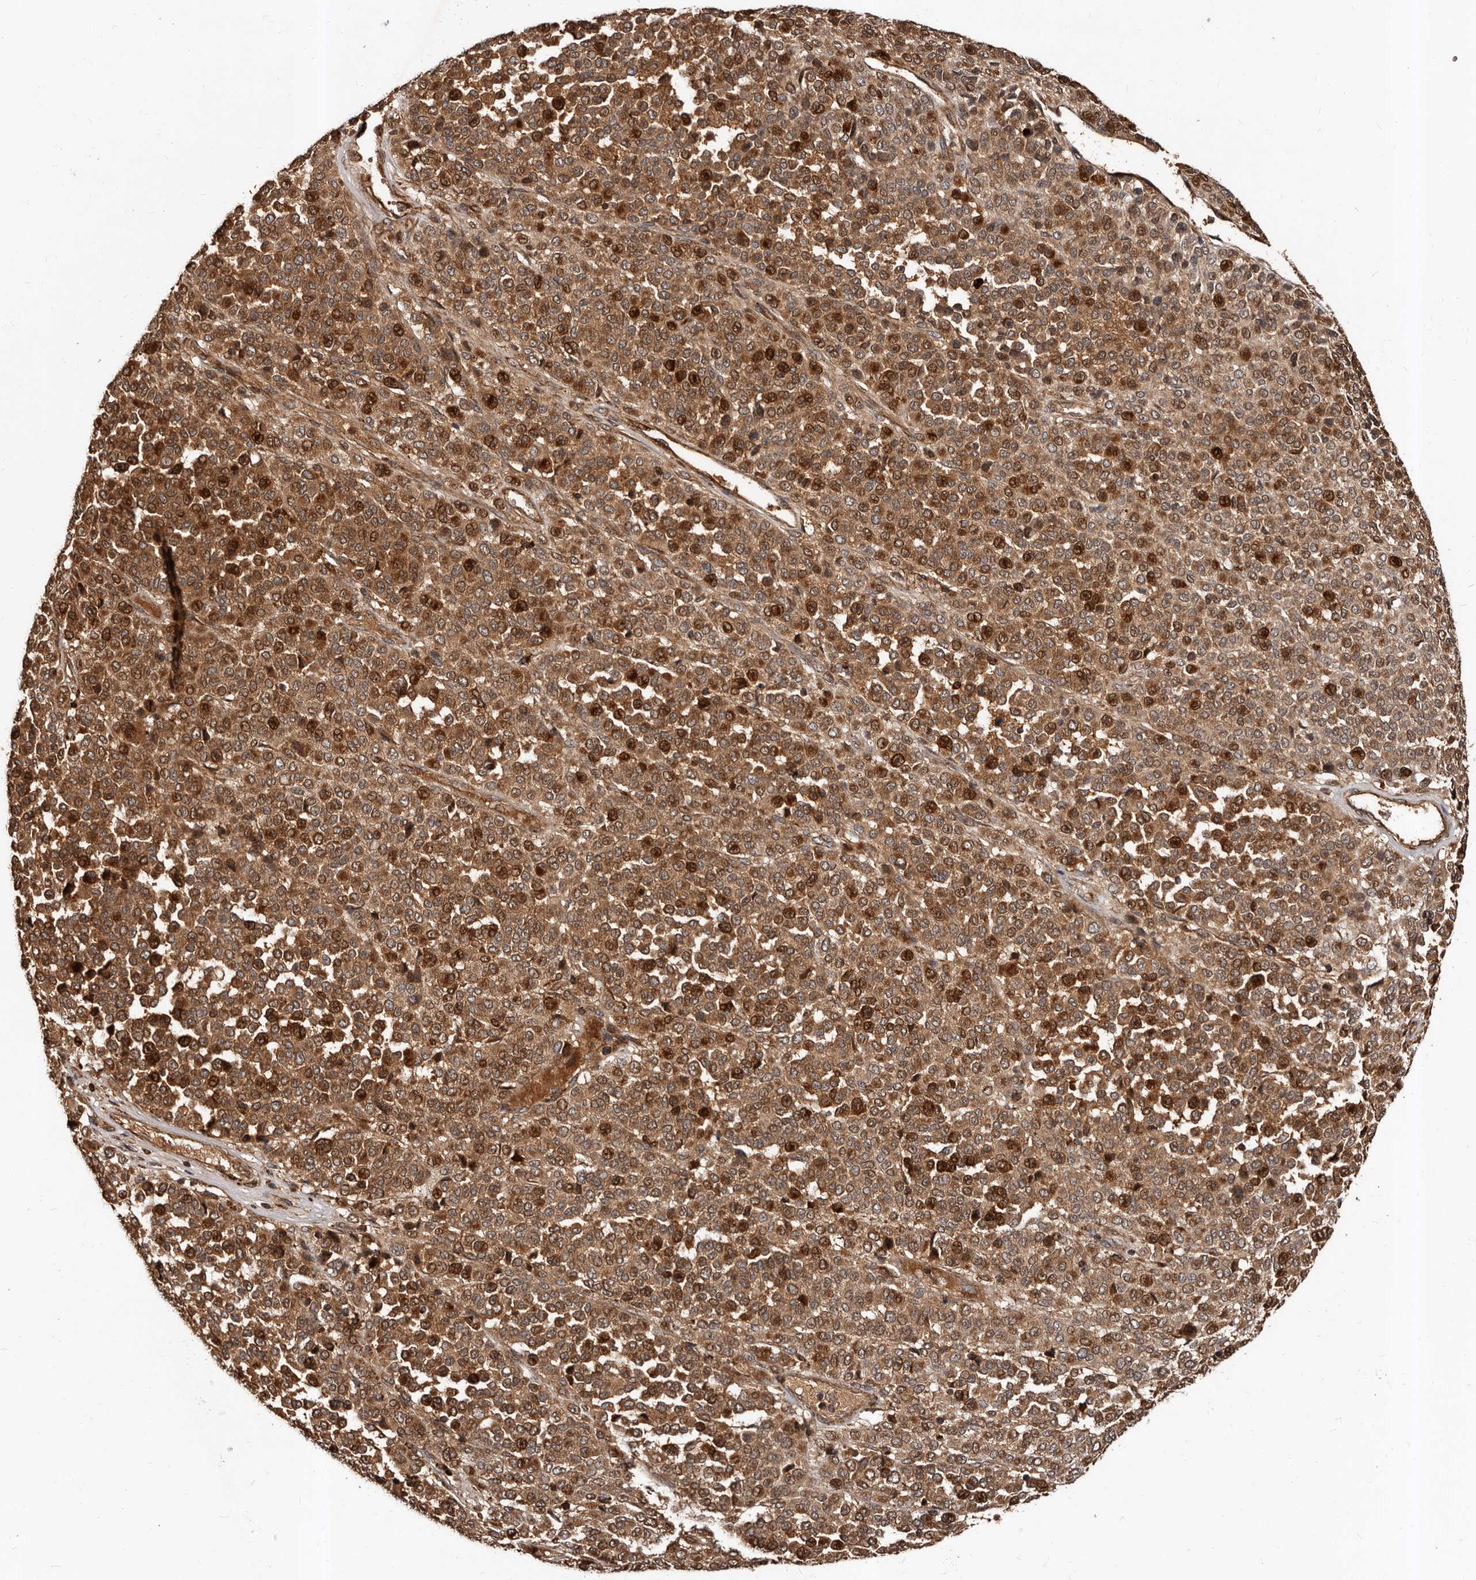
{"staining": {"intensity": "strong", "quantity": ">75%", "location": "cytoplasmic/membranous"}, "tissue": "melanoma", "cell_type": "Tumor cells", "image_type": "cancer", "snomed": [{"axis": "morphology", "description": "Malignant melanoma, Metastatic site"}, {"axis": "topography", "description": "Pancreas"}], "caption": "Melanoma was stained to show a protein in brown. There is high levels of strong cytoplasmic/membranous staining in approximately >75% of tumor cells.", "gene": "BAX", "patient": {"sex": "female", "age": 30}}